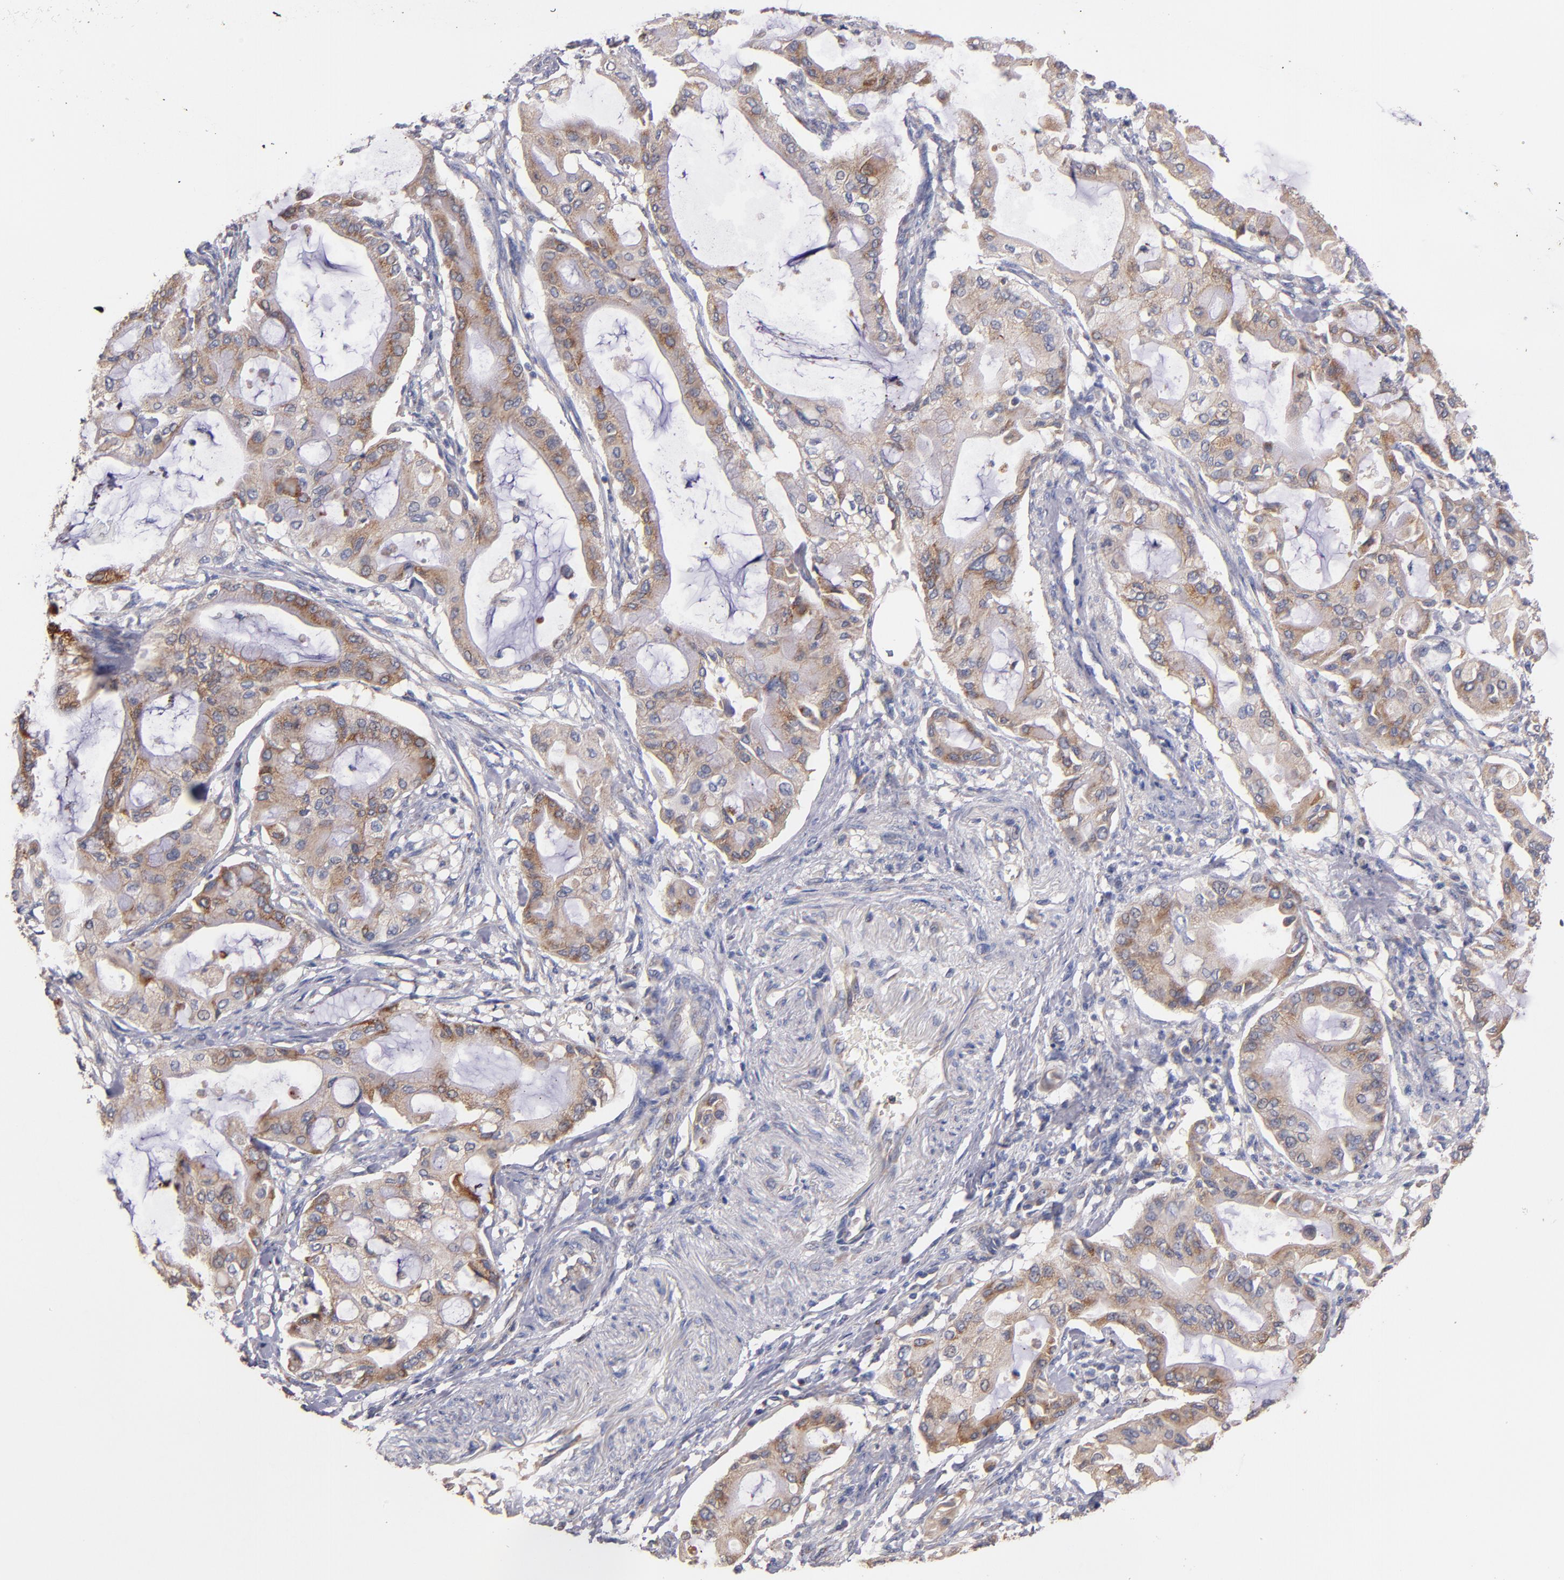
{"staining": {"intensity": "moderate", "quantity": ">75%", "location": "cytoplasmic/membranous"}, "tissue": "pancreatic cancer", "cell_type": "Tumor cells", "image_type": "cancer", "snomed": [{"axis": "morphology", "description": "Adenocarcinoma, NOS"}, {"axis": "morphology", "description": "Adenocarcinoma, metastatic, NOS"}, {"axis": "topography", "description": "Lymph node"}, {"axis": "topography", "description": "Pancreas"}, {"axis": "topography", "description": "Duodenum"}], "caption": "Protein positivity by IHC demonstrates moderate cytoplasmic/membranous positivity in about >75% of tumor cells in adenocarcinoma (pancreatic).", "gene": "DIABLO", "patient": {"sex": "female", "age": 64}}